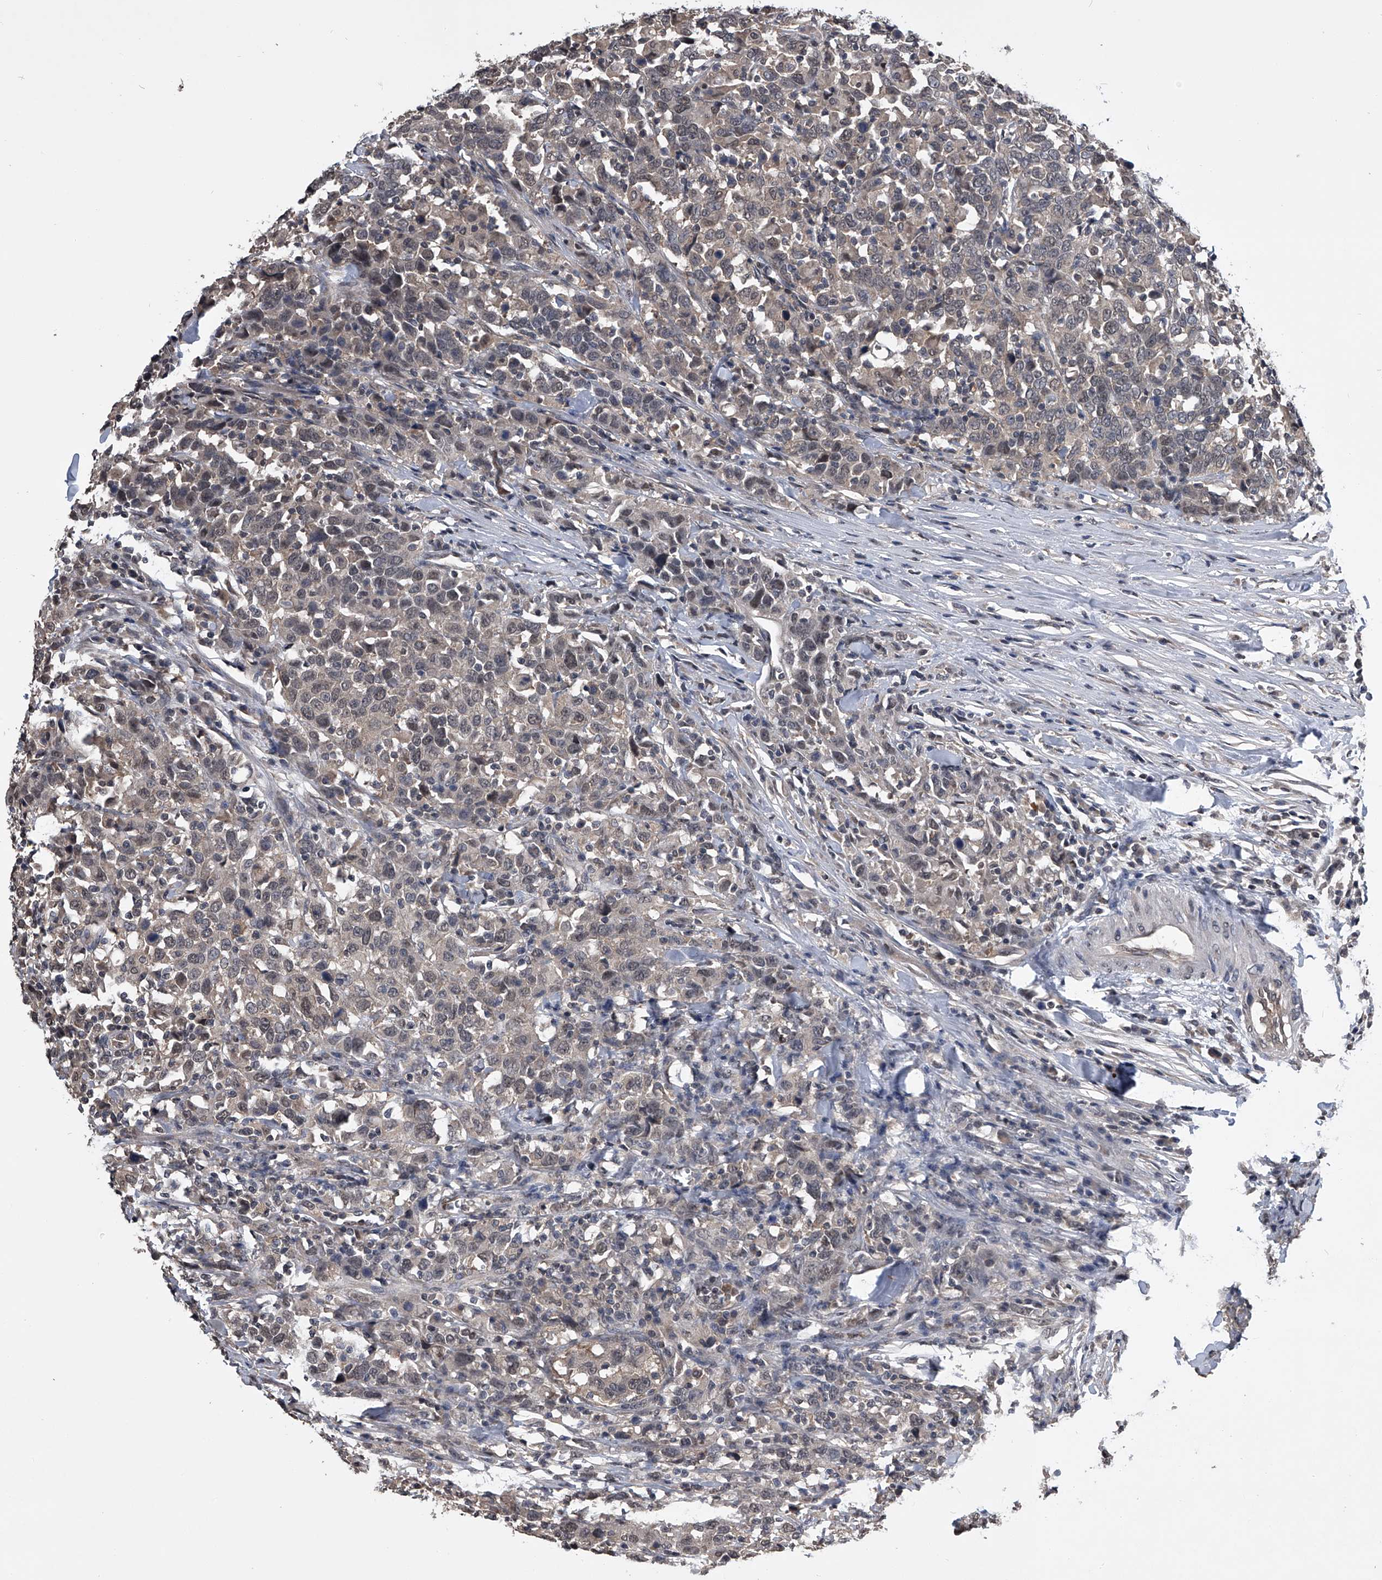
{"staining": {"intensity": "weak", "quantity": "25%-75%", "location": "cytoplasmic/membranous,nuclear"}, "tissue": "urothelial cancer", "cell_type": "Tumor cells", "image_type": "cancer", "snomed": [{"axis": "morphology", "description": "Urothelial carcinoma, High grade"}, {"axis": "topography", "description": "Urinary bladder"}], "caption": "Tumor cells show low levels of weak cytoplasmic/membranous and nuclear staining in about 25%-75% of cells in human high-grade urothelial carcinoma.", "gene": "TSNAX", "patient": {"sex": "male", "age": 61}}